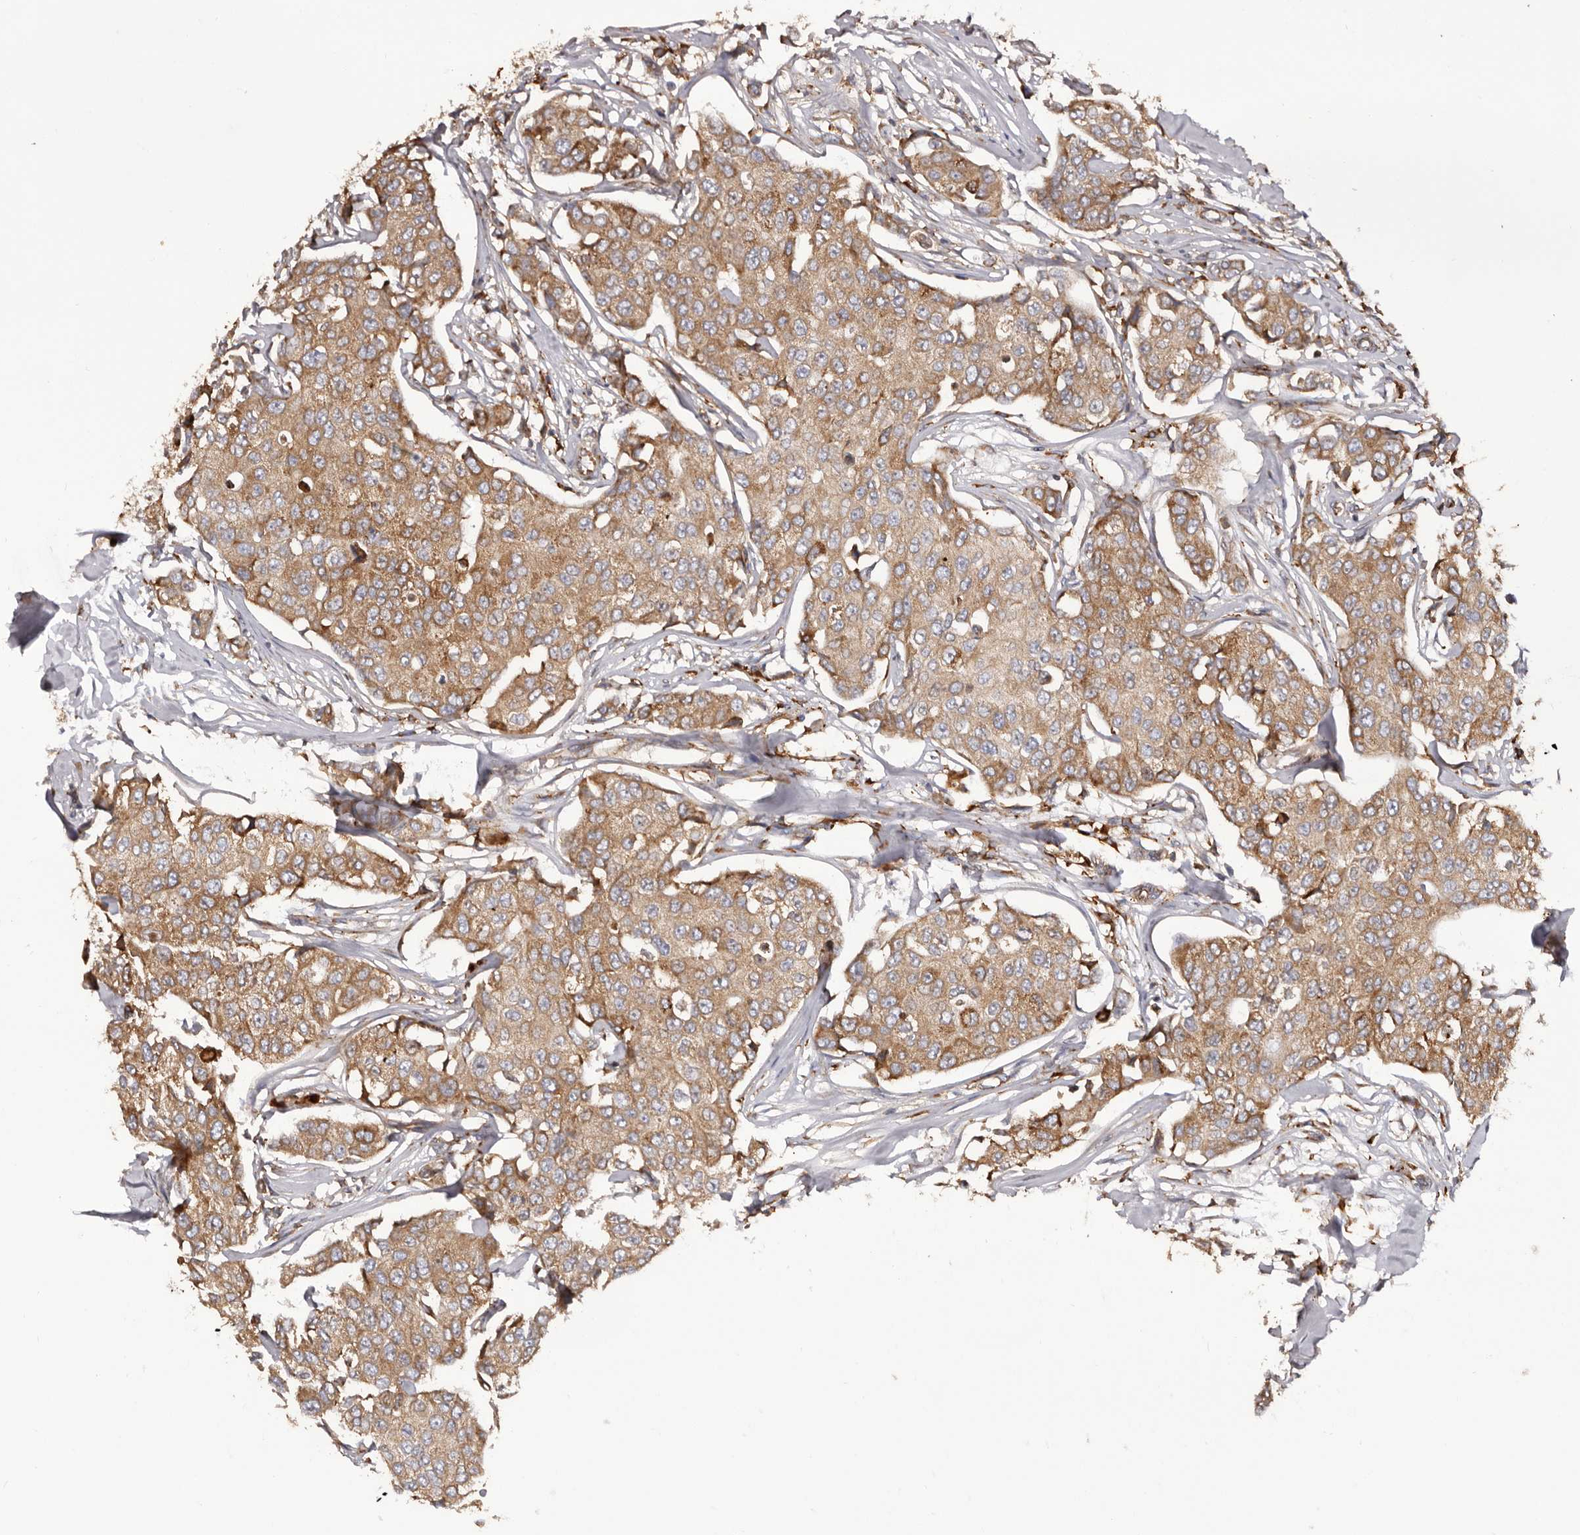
{"staining": {"intensity": "moderate", "quantity": ">75%", "location": "cytoplasmic/membranous"}, "tissue": "breast cancer", "cell_type": "Tumor cells", "image_type": "cancer", "snomed": [{"axis": "morphology", "description": "Duct carcinoma"}, {"axis": "topography", "description": "Breast"}], "caption": "An image of breast cancer stained for a protein shows moderate cytoplasmic/membranous brown staining in tumor cells.", "gene": "QRSL1", "patient": {"sex": "female", "age": 80}}